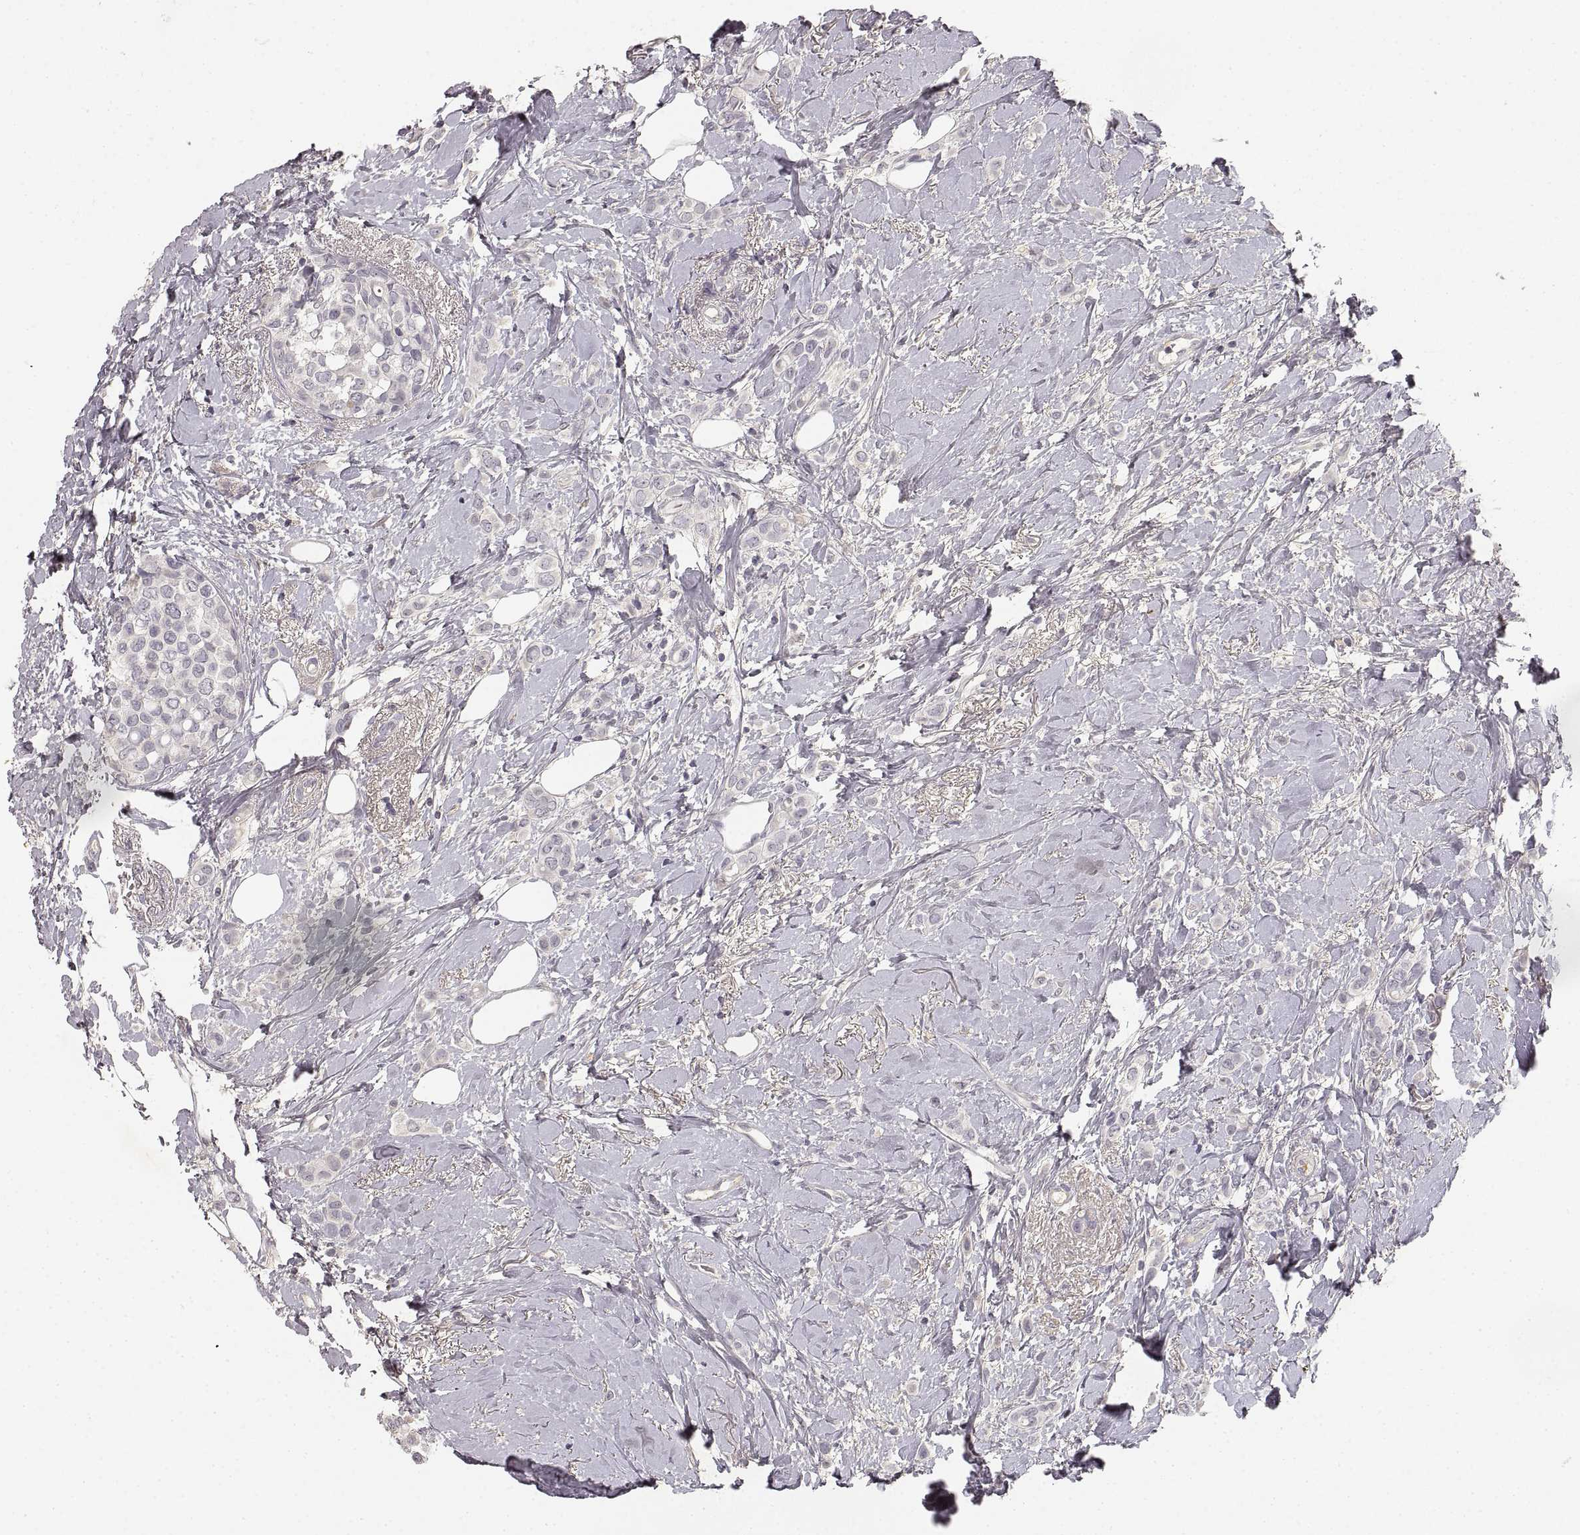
{"staining": {"intensity": "negative", "quantity": "none", "location": "none"}, "tissue": "breast cancer", "cell_type": "Tumor cells", "image_type": "cancer", "snomed": [{"axis": "morphology", "description": "Lobular carcinoma"}, {"axis": "topography", "description": "Breast"}], "caption": "IHC micrograph of neoplastic tissue: human breast cancer stained with DAB (3,3'-diaminobenzidine) exhibits no significant protein staining in tumor cells.", "gene": "RUNDC3A", "patient": {"sex": "female", "age": 66}}